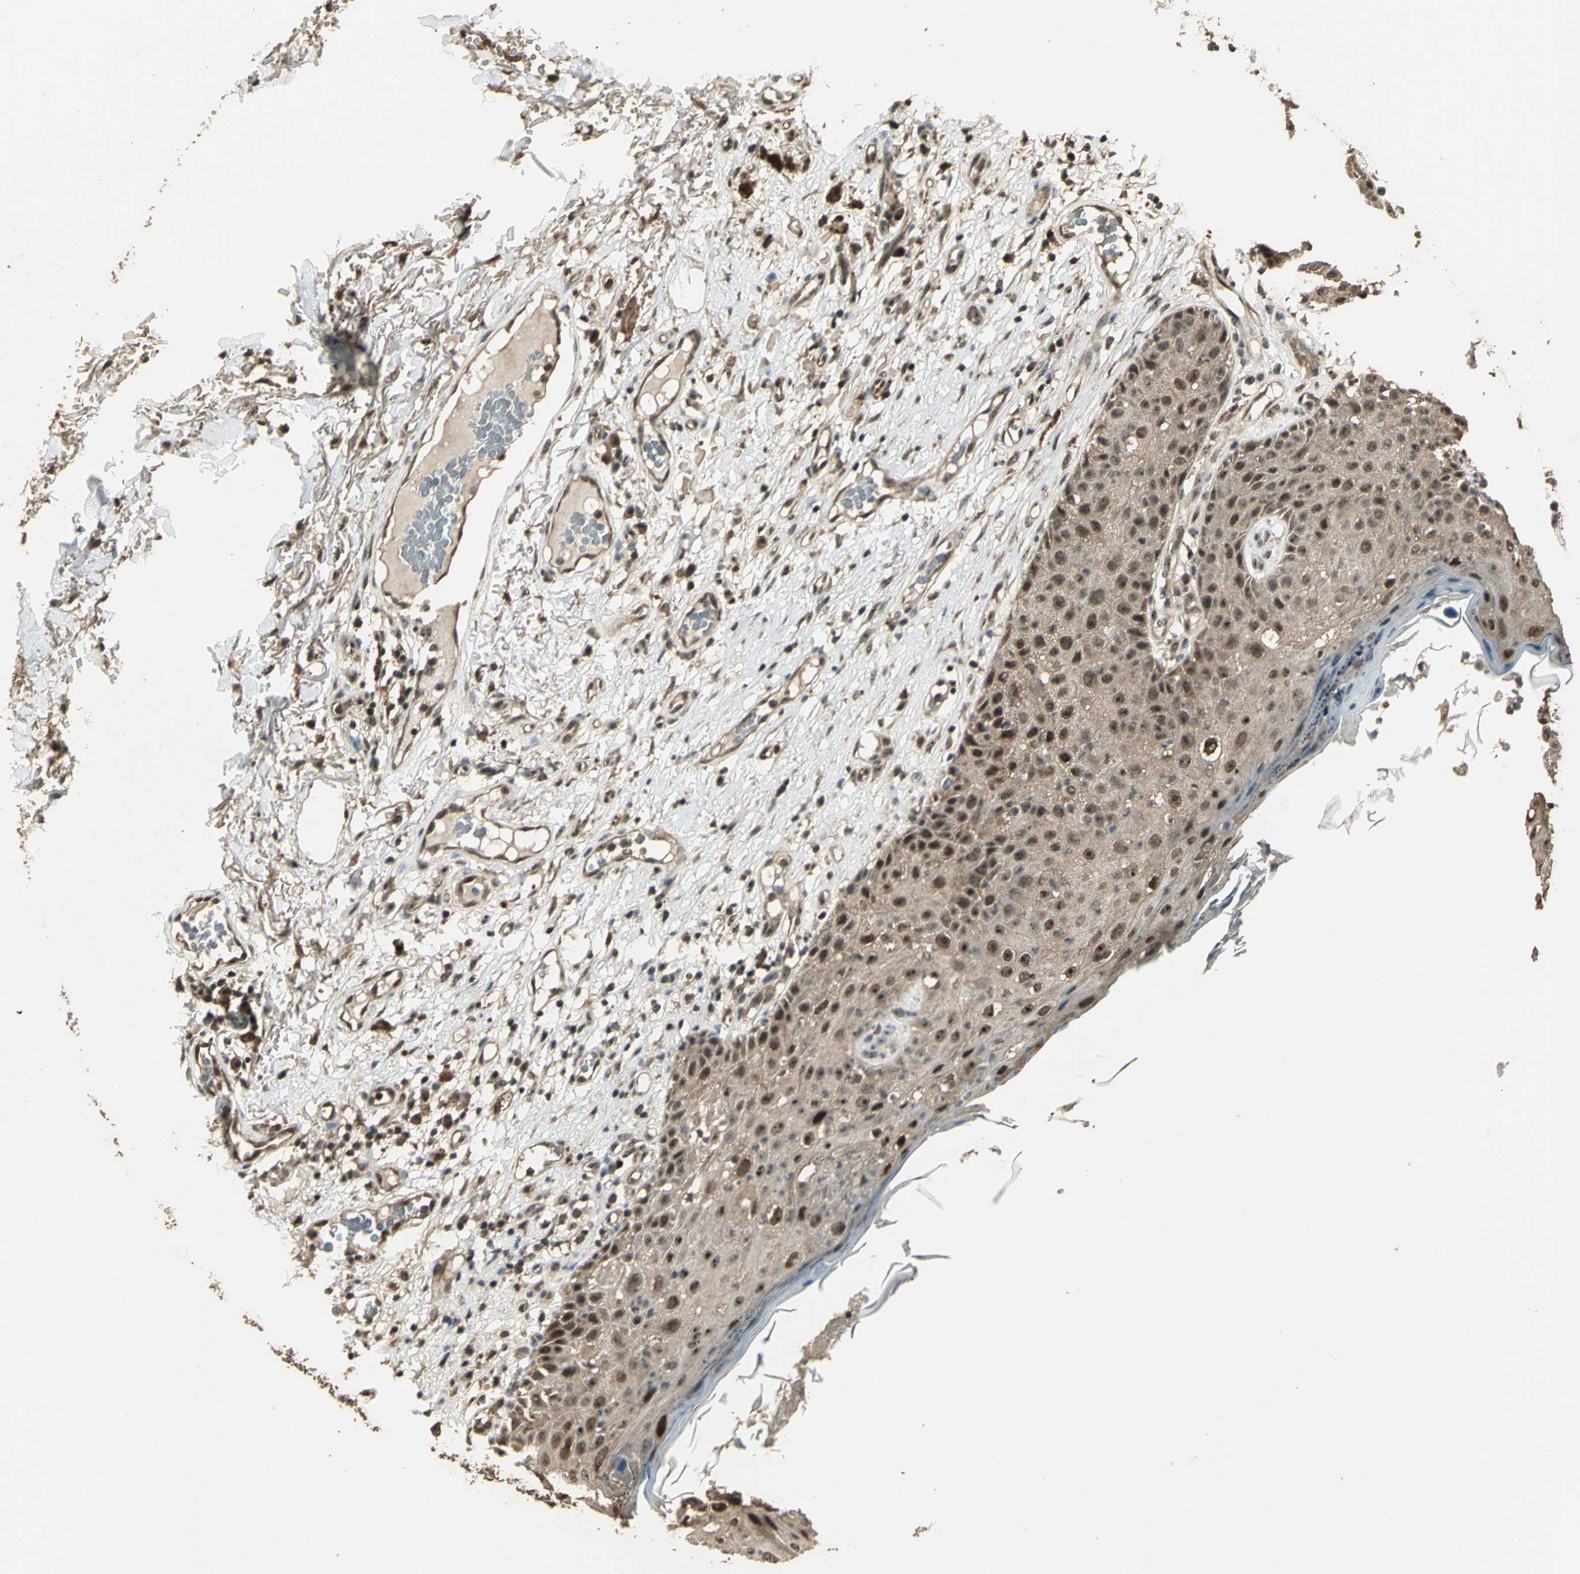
{"staining": {"intensity": "weak", "quantity": "25%-75%", "location": "cytoplasmic/membranous"}, "tissue": "skin cancer", "cell_type": "Tumor cells", "image_type": "cancer", "snomed": [{"axis": "morphology", "description": "Squamous cell carcinoma, NOS"}, {"axis": "topography", "description": "Skin"}], "caption": "DAB (3,3'-diaminobenzidine) immunohistochemical staining of human skin cancer (squamous cell carcinoma) shows weak cytoplasmic/membranous protein staining in approximately 25%-75% of tumor cells. (Stains: DAB (3,3'-diaminobenzidine) in brown, nuclei in blue, Microscopy: brightfield microscopy at high magnification).", "gene": "UCHL5", "patient": {"sex": "male", "age": 87}}